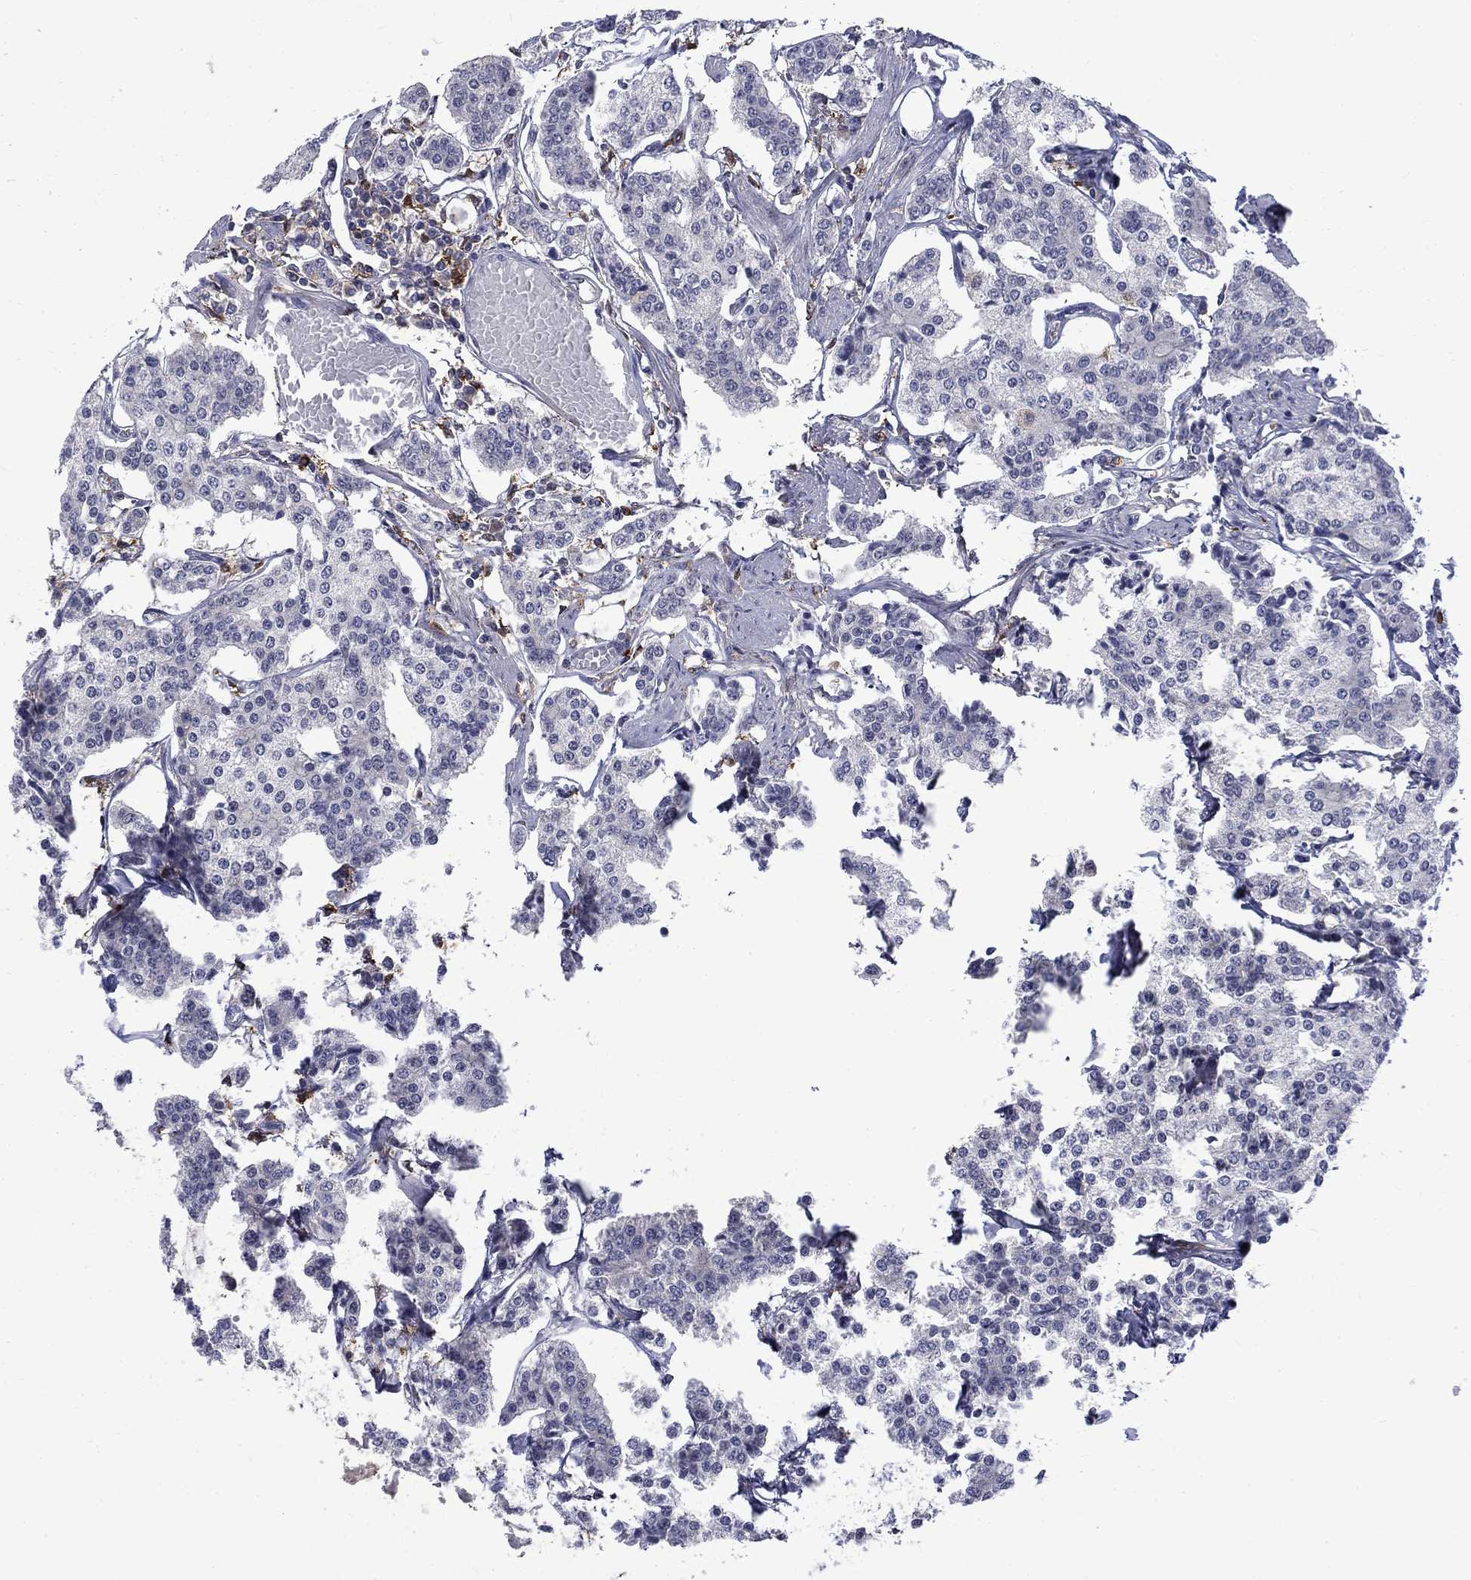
{"staining": {"intensity": "negative", "quantity": "none", "location": "none"}, "tissue": "carcinoid", "cell_type": "Tumor cells", "image_type": "cancer", "snomed": [{"axis": "morphology", "description": "Carcinoid, malignant, NOS"}, {"axis": "topography", "description": "Small intestine"}], "caption": "The IHC micrograph has no significant positivity in tumor cells of carcinoid tissue. (DAB immunohistochemistry (IHC) with hematoxylin counter stain).", "gene": "PCBP3", "patient": {"sex": "female", "age": 65}}